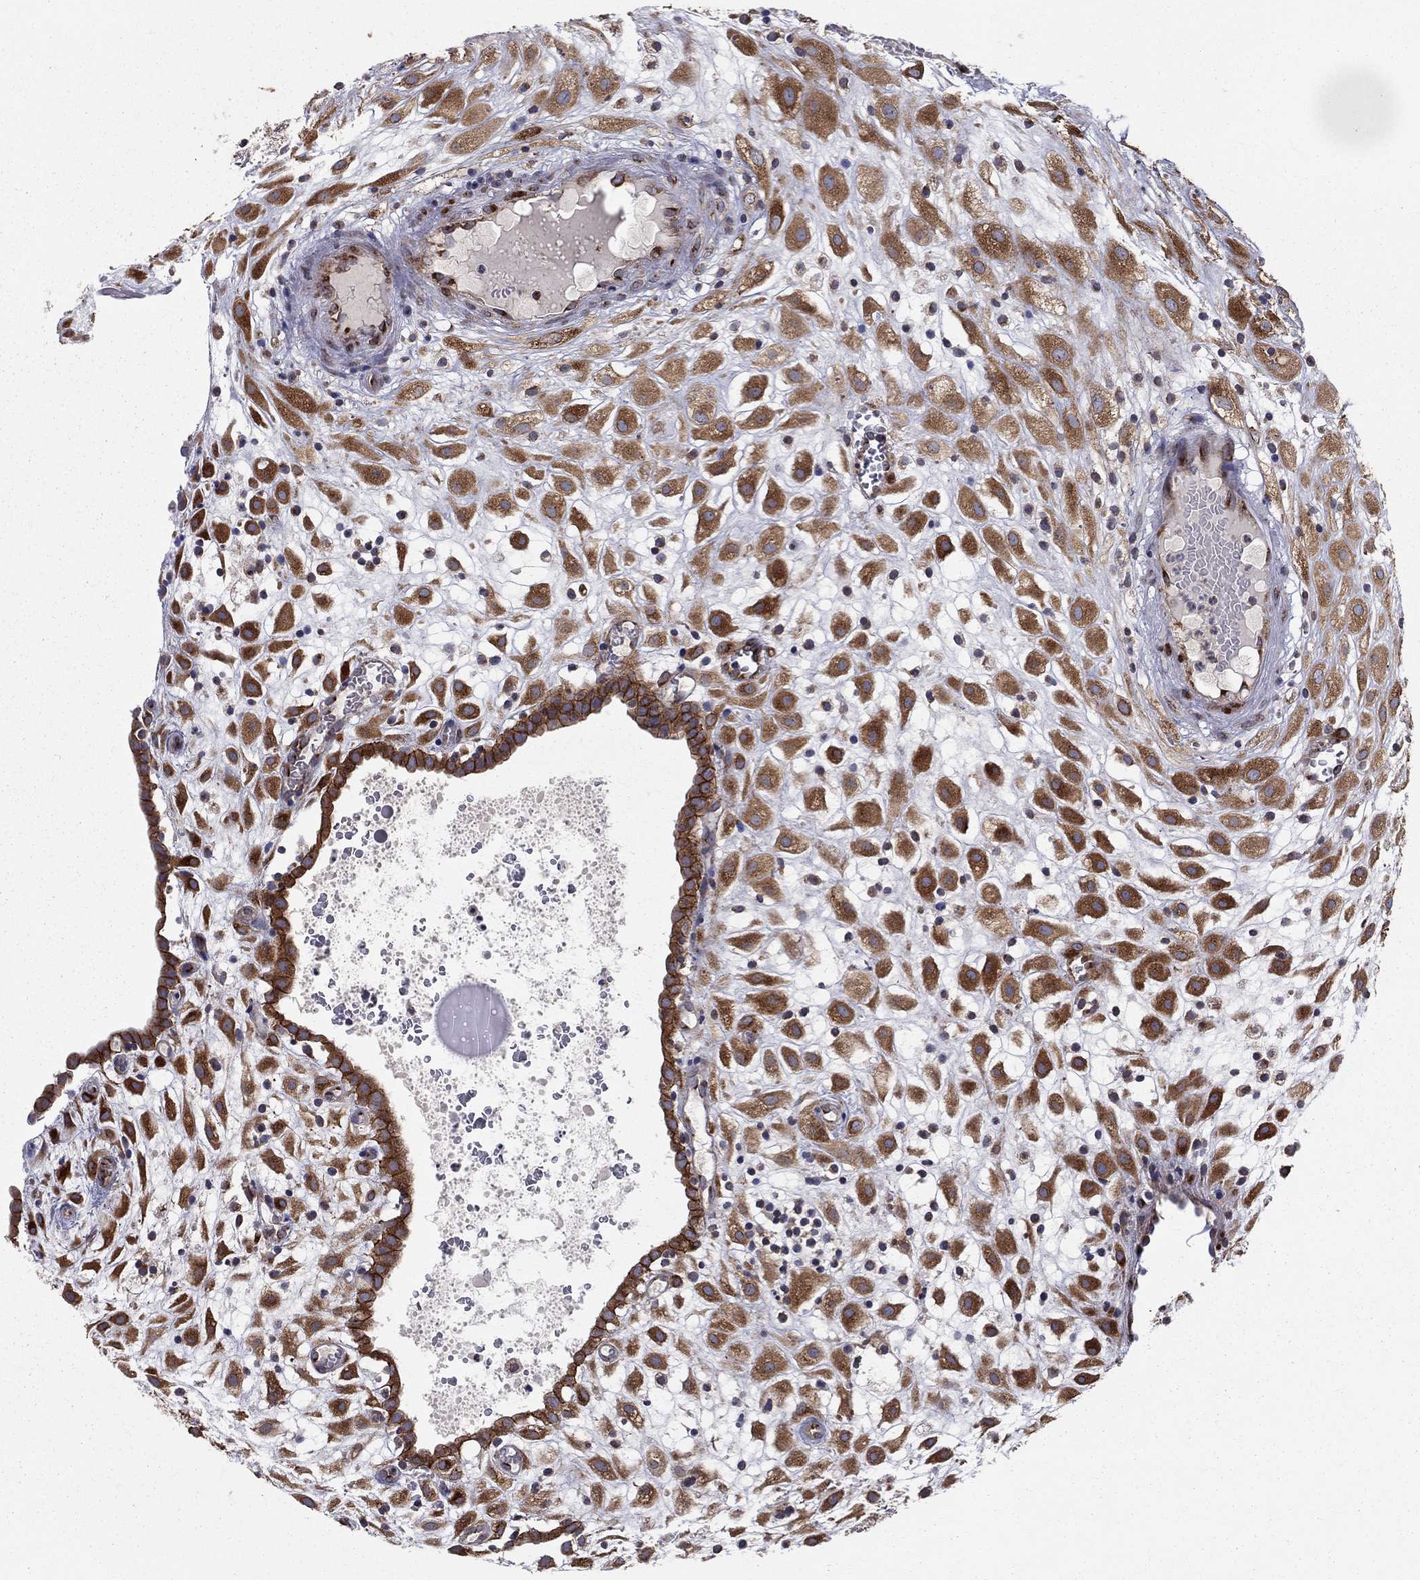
{"staining": {"intensity": "strong", "quantity": ">75%", "location": "cytoplasmic/membranous"}, "tissue": "placenta", "cell_type": "Decidual cells", "image_type": "normal", "snomed": [{"axis": "morphology", "description": "Normal tissue, NOS"}, {"axis": "topography", "description": "Placenta"}], "caption": "The photomicrograph exhibits a brown stain indicating the presence of a protein in the cytoplasmic/membranous of decidual cells in placenta. (brown staining indicates protein expression, while blue staining denotes nuclei).", "gene": "YIF1A", "patient": {"sex": "female", "age": 24}}